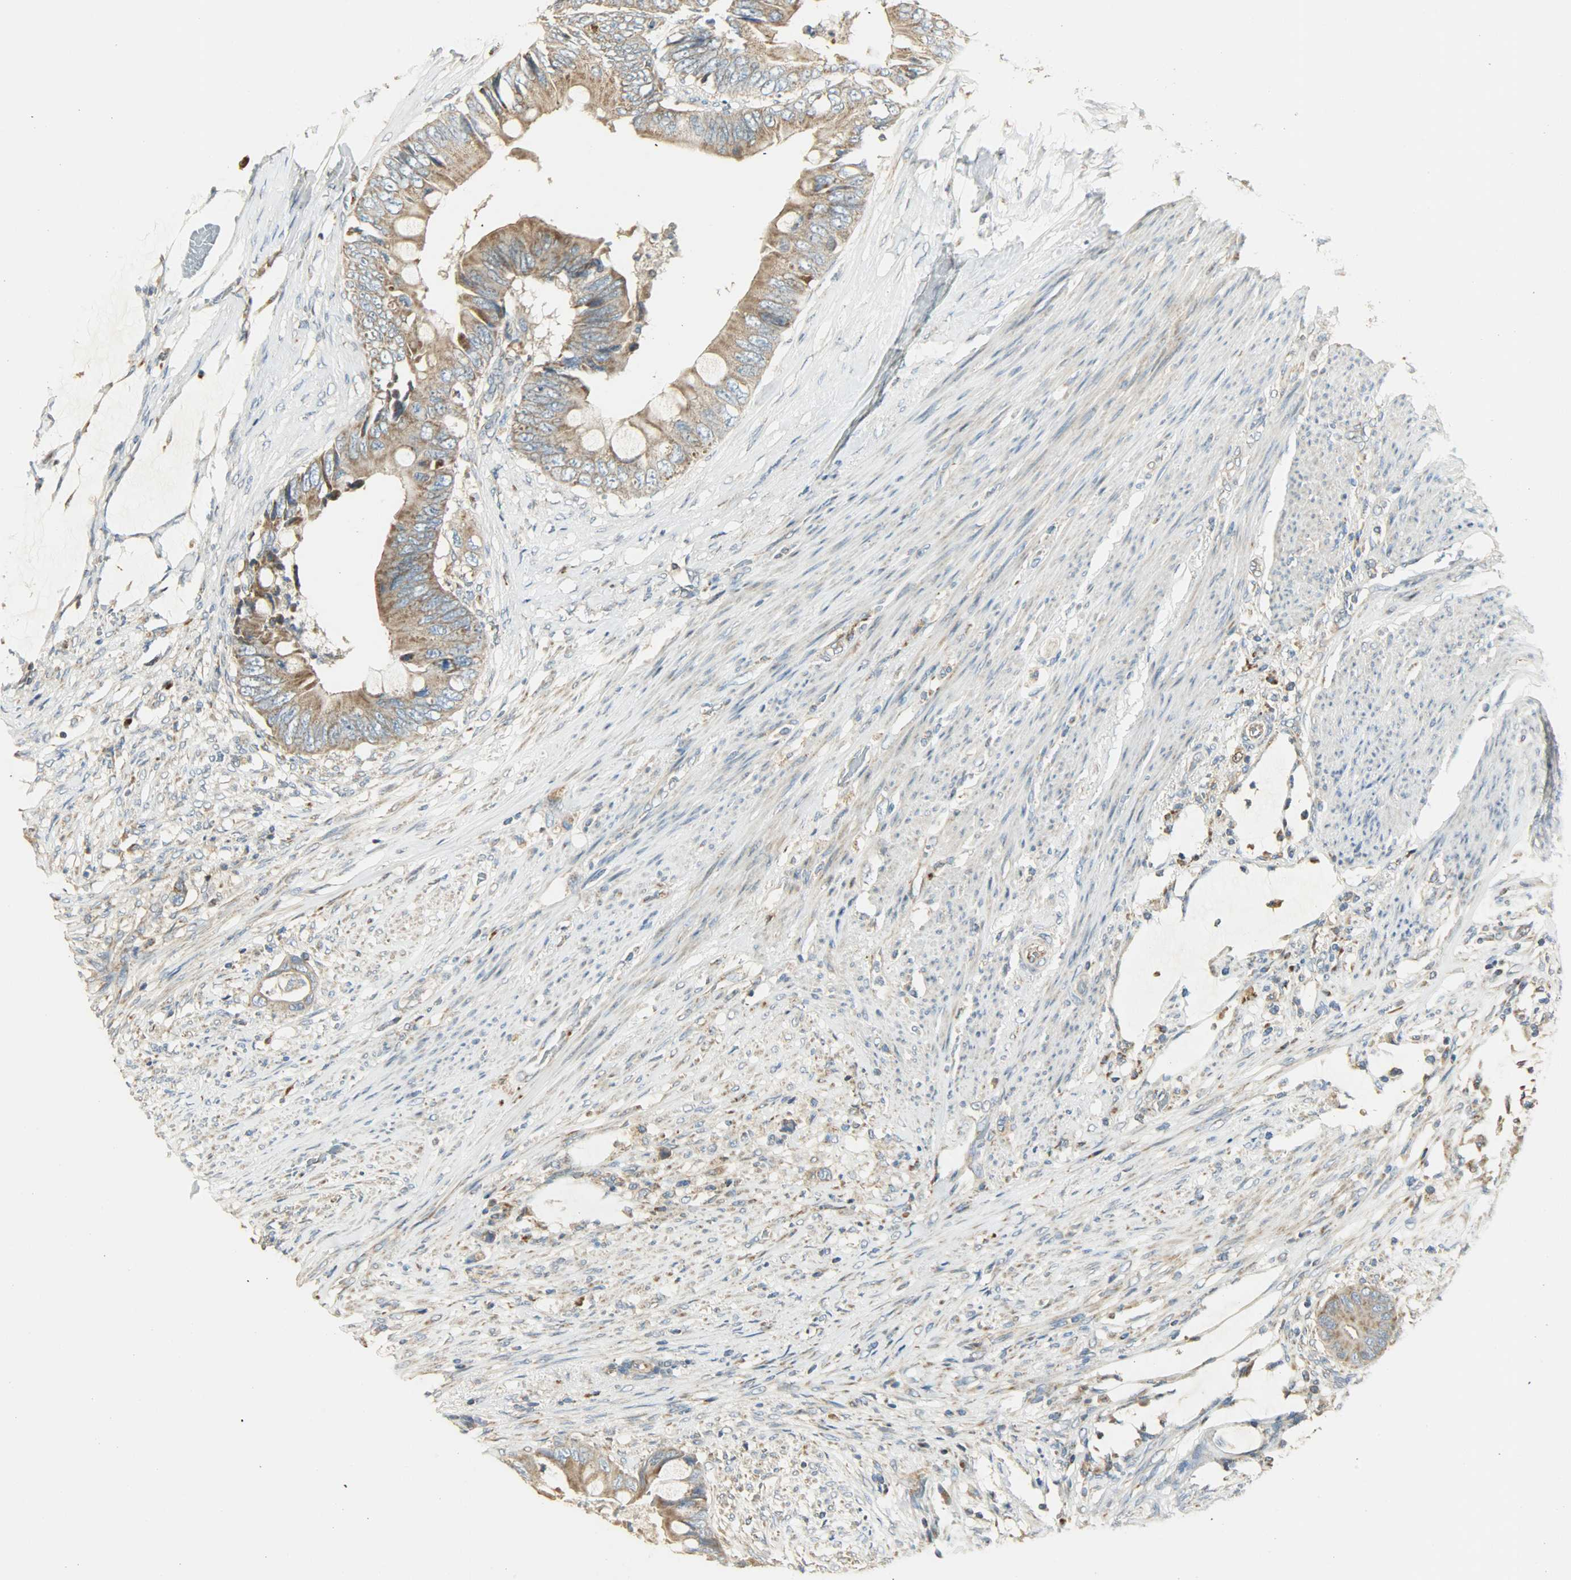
{"staining": {"intensity": "moderate", "quantity": ">75%", "location": "cytoplasmic/membranous"}, "tissue": "colorectal cancer", "cell_type": "Tumor cells", "image_type": "cancer", "snomed": [{"axis": "morphology", "description": "Adenocarcinoma, NOS"}, {"axis": "topography", "description": "Rectum"}], "caption": "Moderate cytoplasmic/membranous expression for a protein is seen in approximately >75% of tumor cells of colorectal cancer (adenocarcinoma) using immunohistochemistry.", "gene": "NNT", "patient": {"sex": "female", "age": 77}}